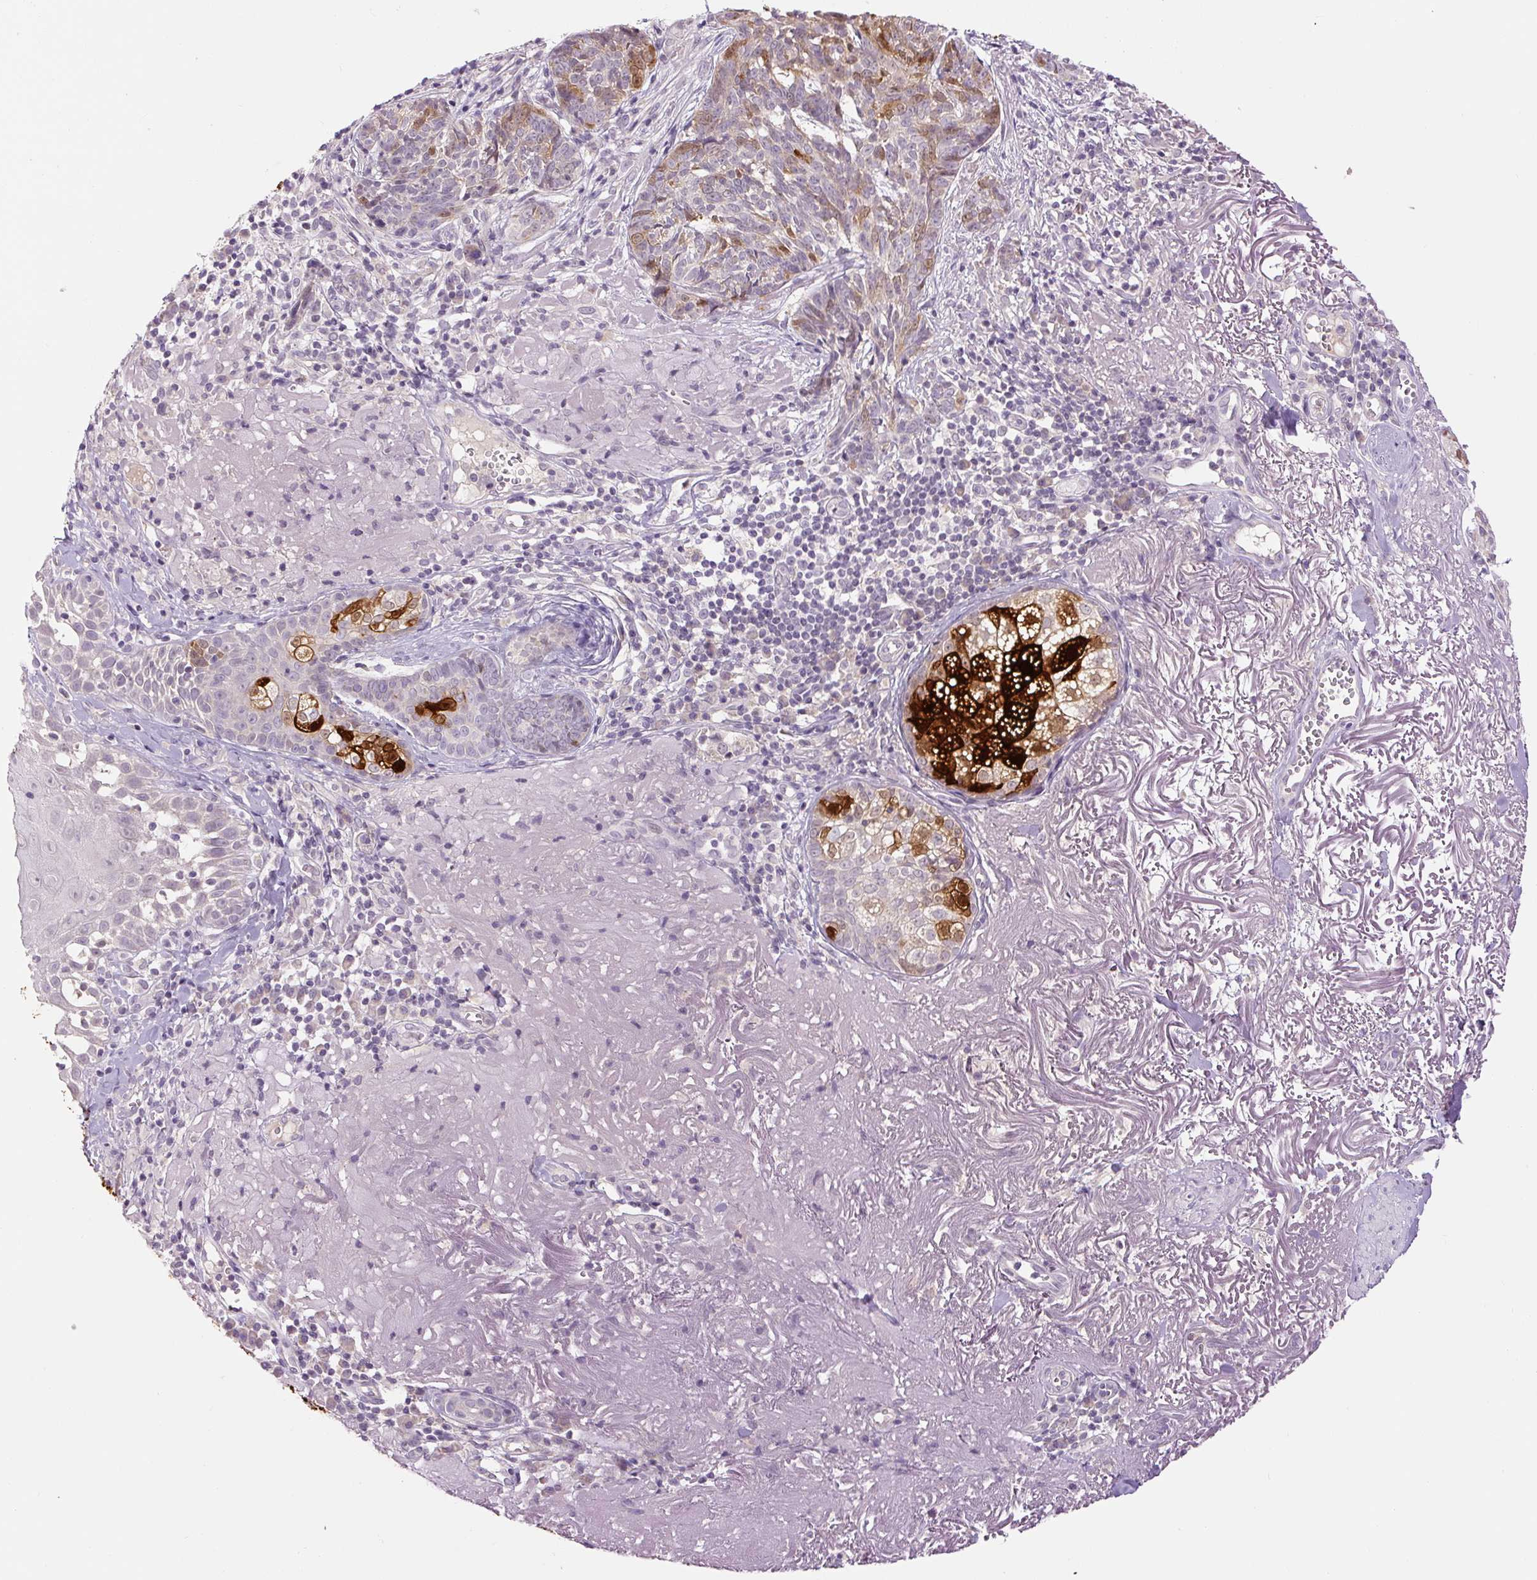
{"staining": {"intensity": "strong", "quantity": "<25%", "location": "cytoplasmic/membranous,nuclear"}, "tissue": "skin cancer", "cell_type": "Tumor cells", "image_type": "cancer", "snomed": [{"axis": "morphology", "description": "Basal cell carcinoma"}, {"axis": "topography", "description": "Skin"}, {"axis": "topography", "description": "Skin of face"}], "caption": "Brown immunohistochemical staining in skin basal cell carcinoma exhibits strong cytoplasmic/membranous and nuclear positivity in approximately <25% of tumor cells.", "gene": "FABP7", "patient": {"sex": "female", "age": 95}}